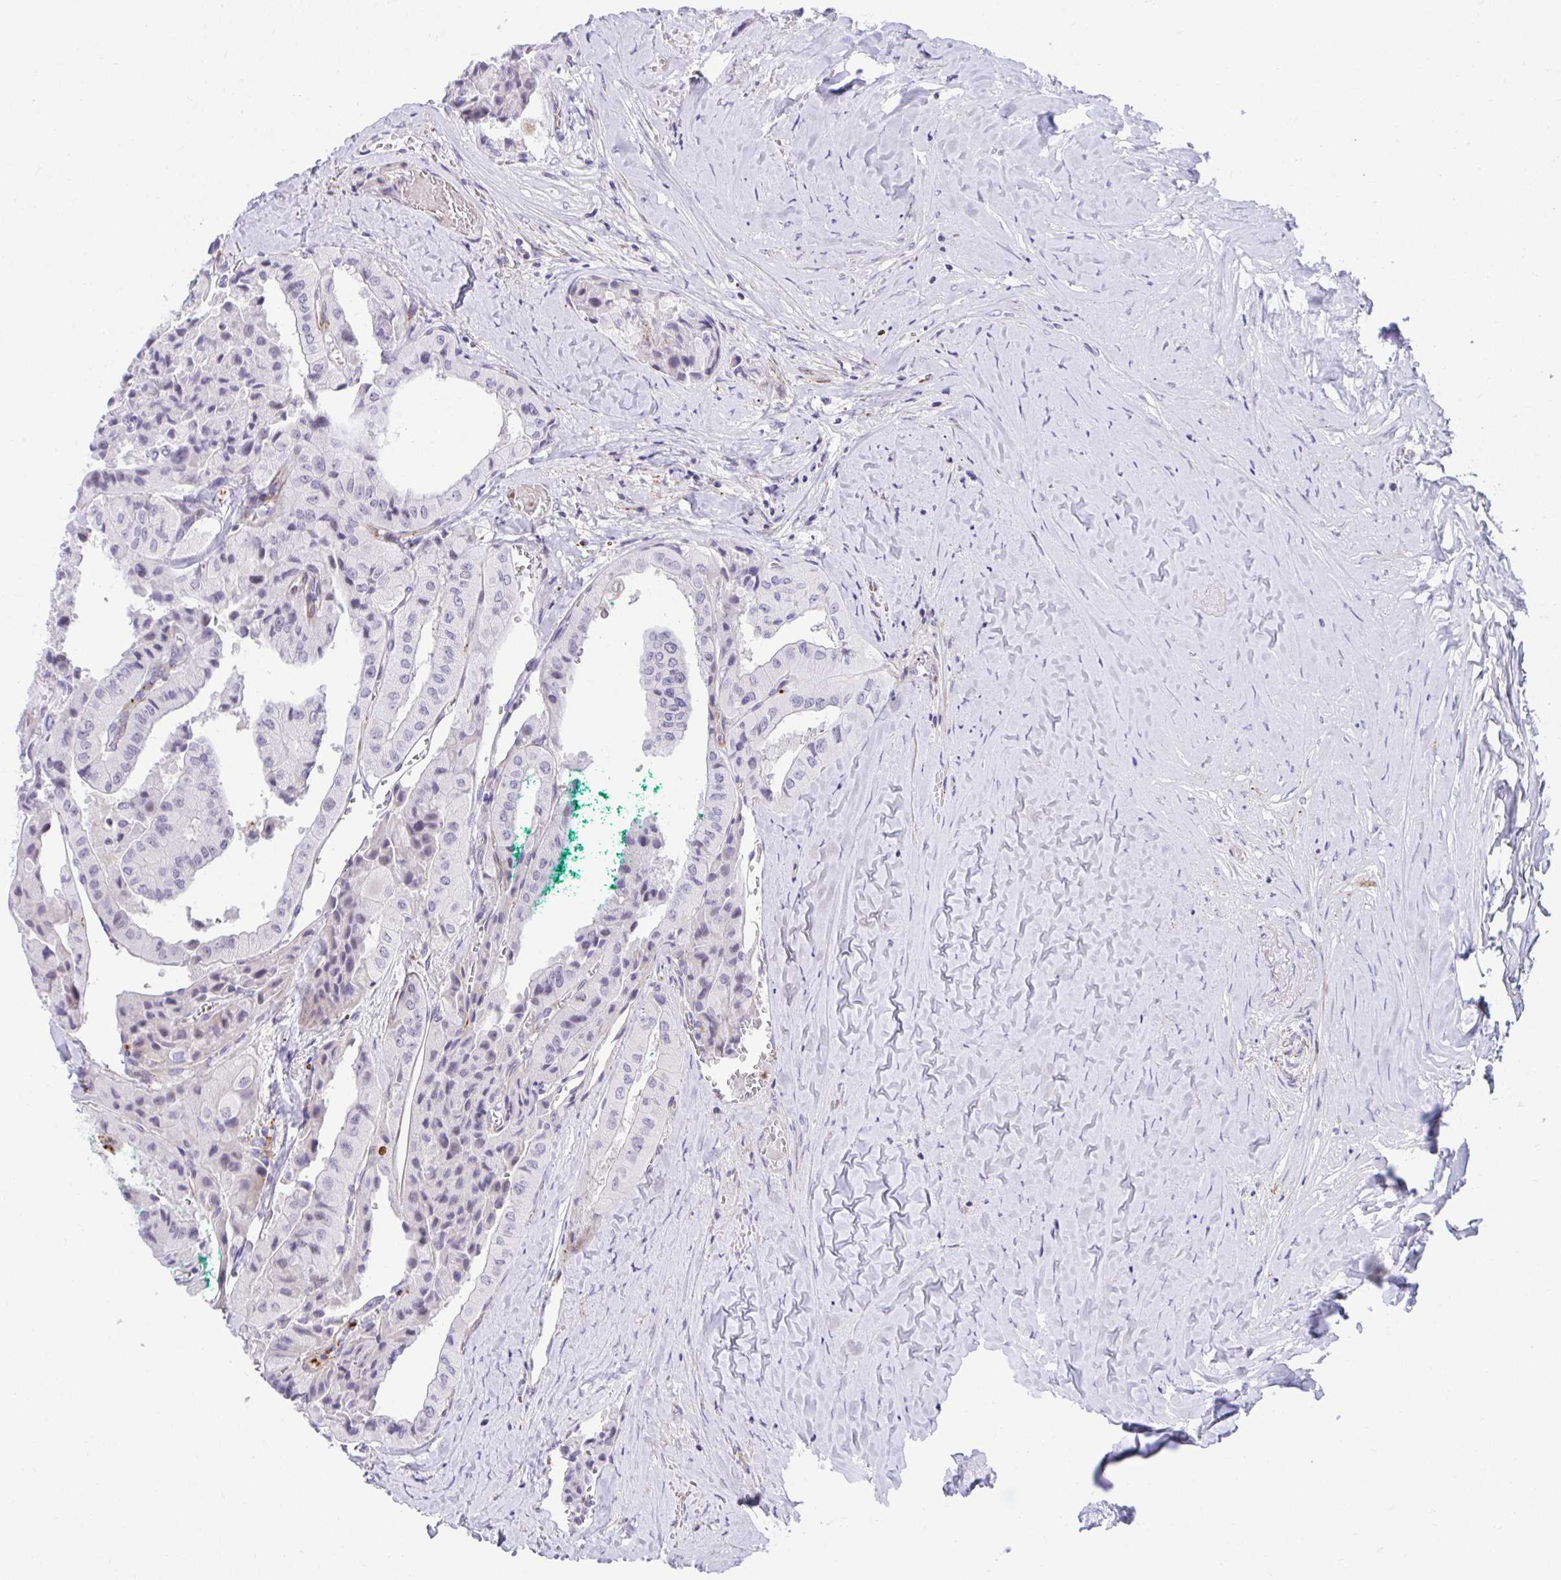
{"staining": {"intensity": "negative", "quantity": "none", "location": "none"}, "tissue": "thyroid cancer", "cell_type": "Tumor cells", "image_type": "cancer", "snomed": [{"axis": "morphology", "description": "Normal tissue, NOS"}, {"axis": "morphology", "description": "Papillary adenocarcinoma, NOS"}, {"axis": "topography", "description": "Thyroid gland"}], "caption": "Immunohistochemistry (IHC) of human thyroid cancer (papillary adenocarcinoma) demonstrates no positivity in tumor cells.", "gene": "CSTB", "patient": {"sex": "female", "age": 59}}